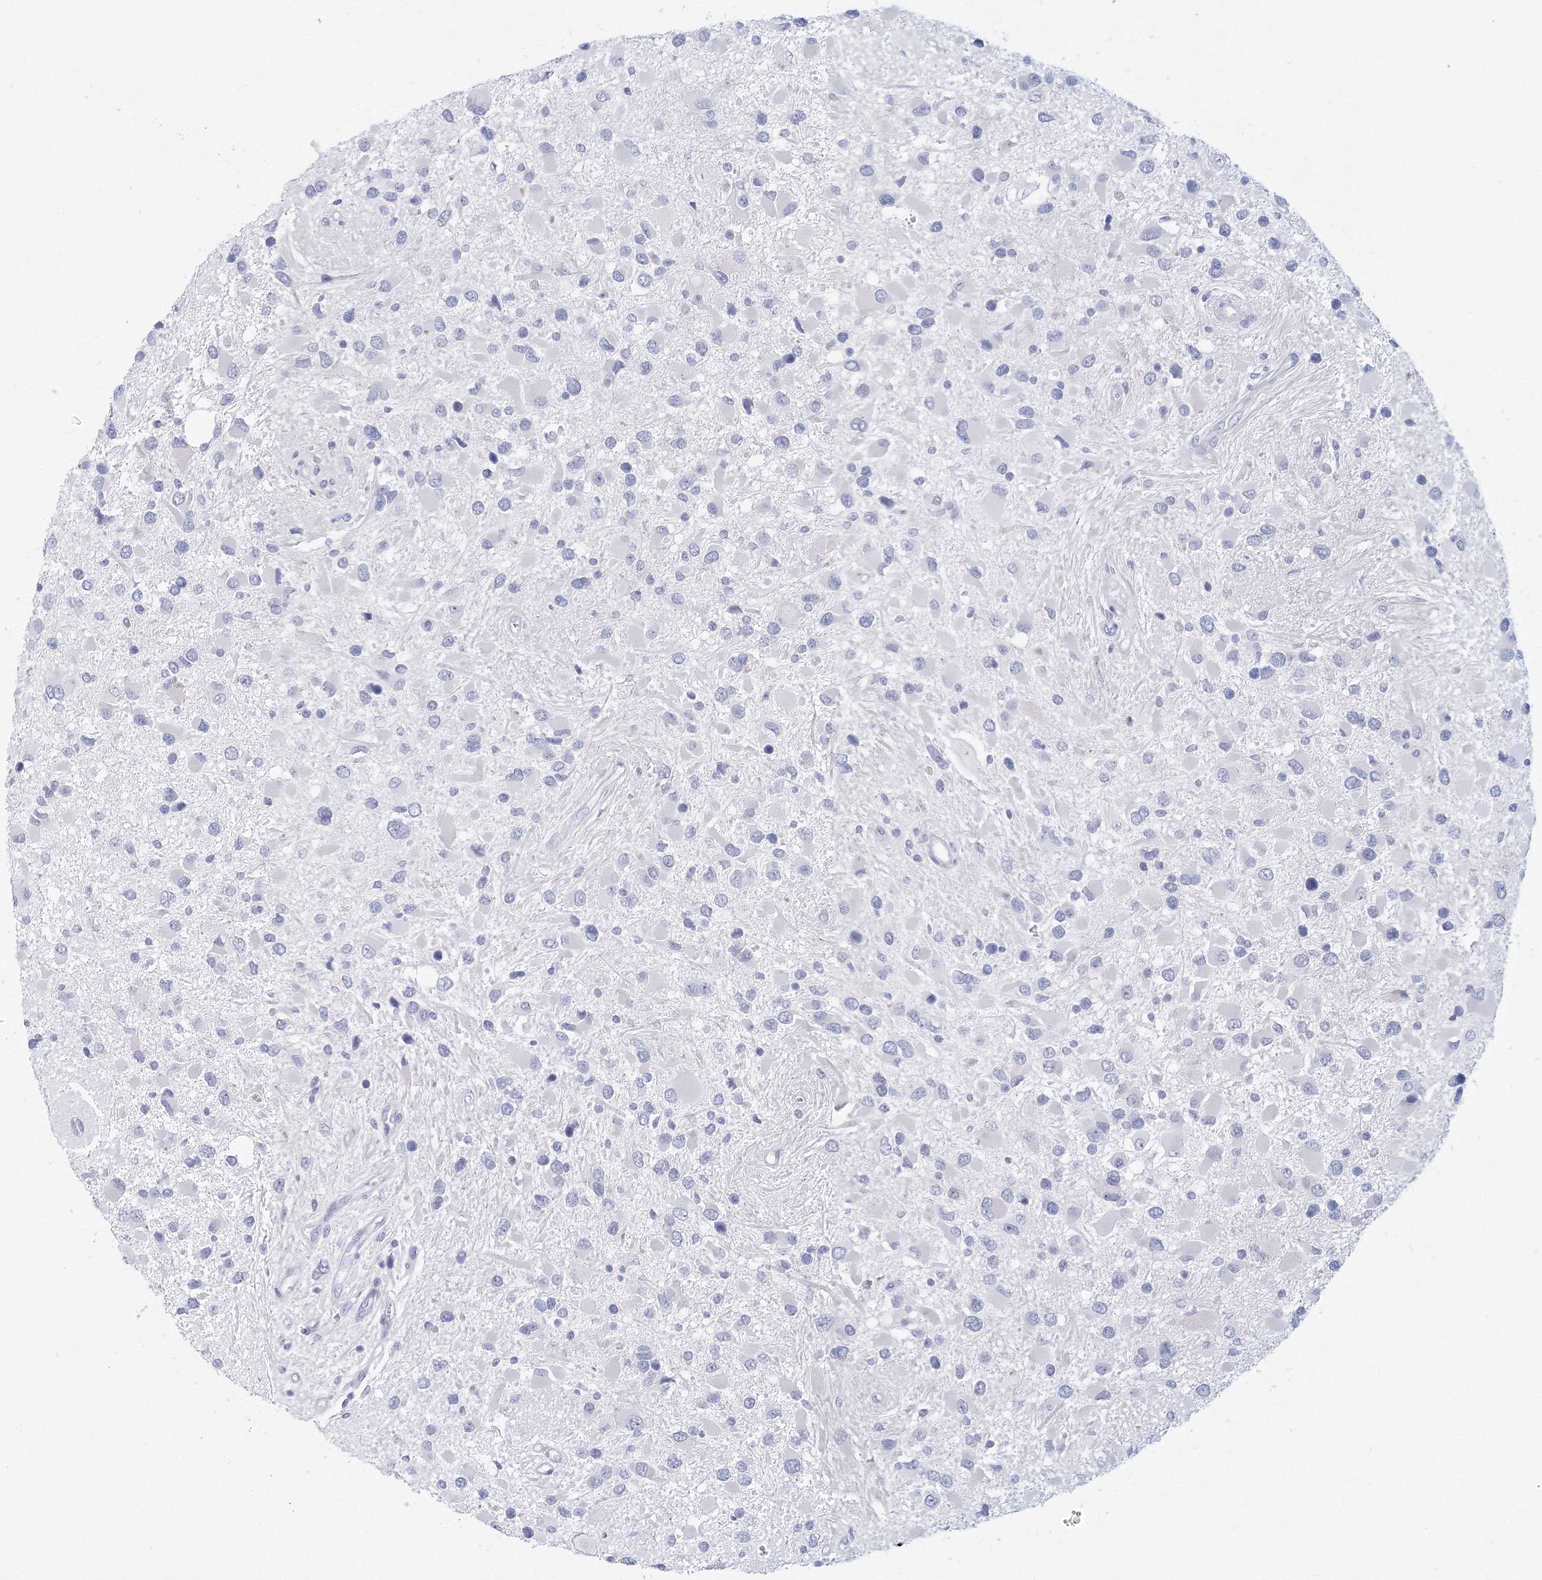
{"staining": {"intensity": "negative", "quantity": "none", "location": "none"}, "tissue": "glioma", "cell_type": "Tumor cells", "image_type": "cancer", "snomed": [{"axis": "morphology", "description": "Glioma, malignant, High grade"}, {"axis": "topography", "description": "Brain"}], "caption": "Immunohistochemical staining of human glioma exhibits no significant positivity in tumor cells.", "gene": "TACC2", "patient": {"sex": "male", "age": 53}}